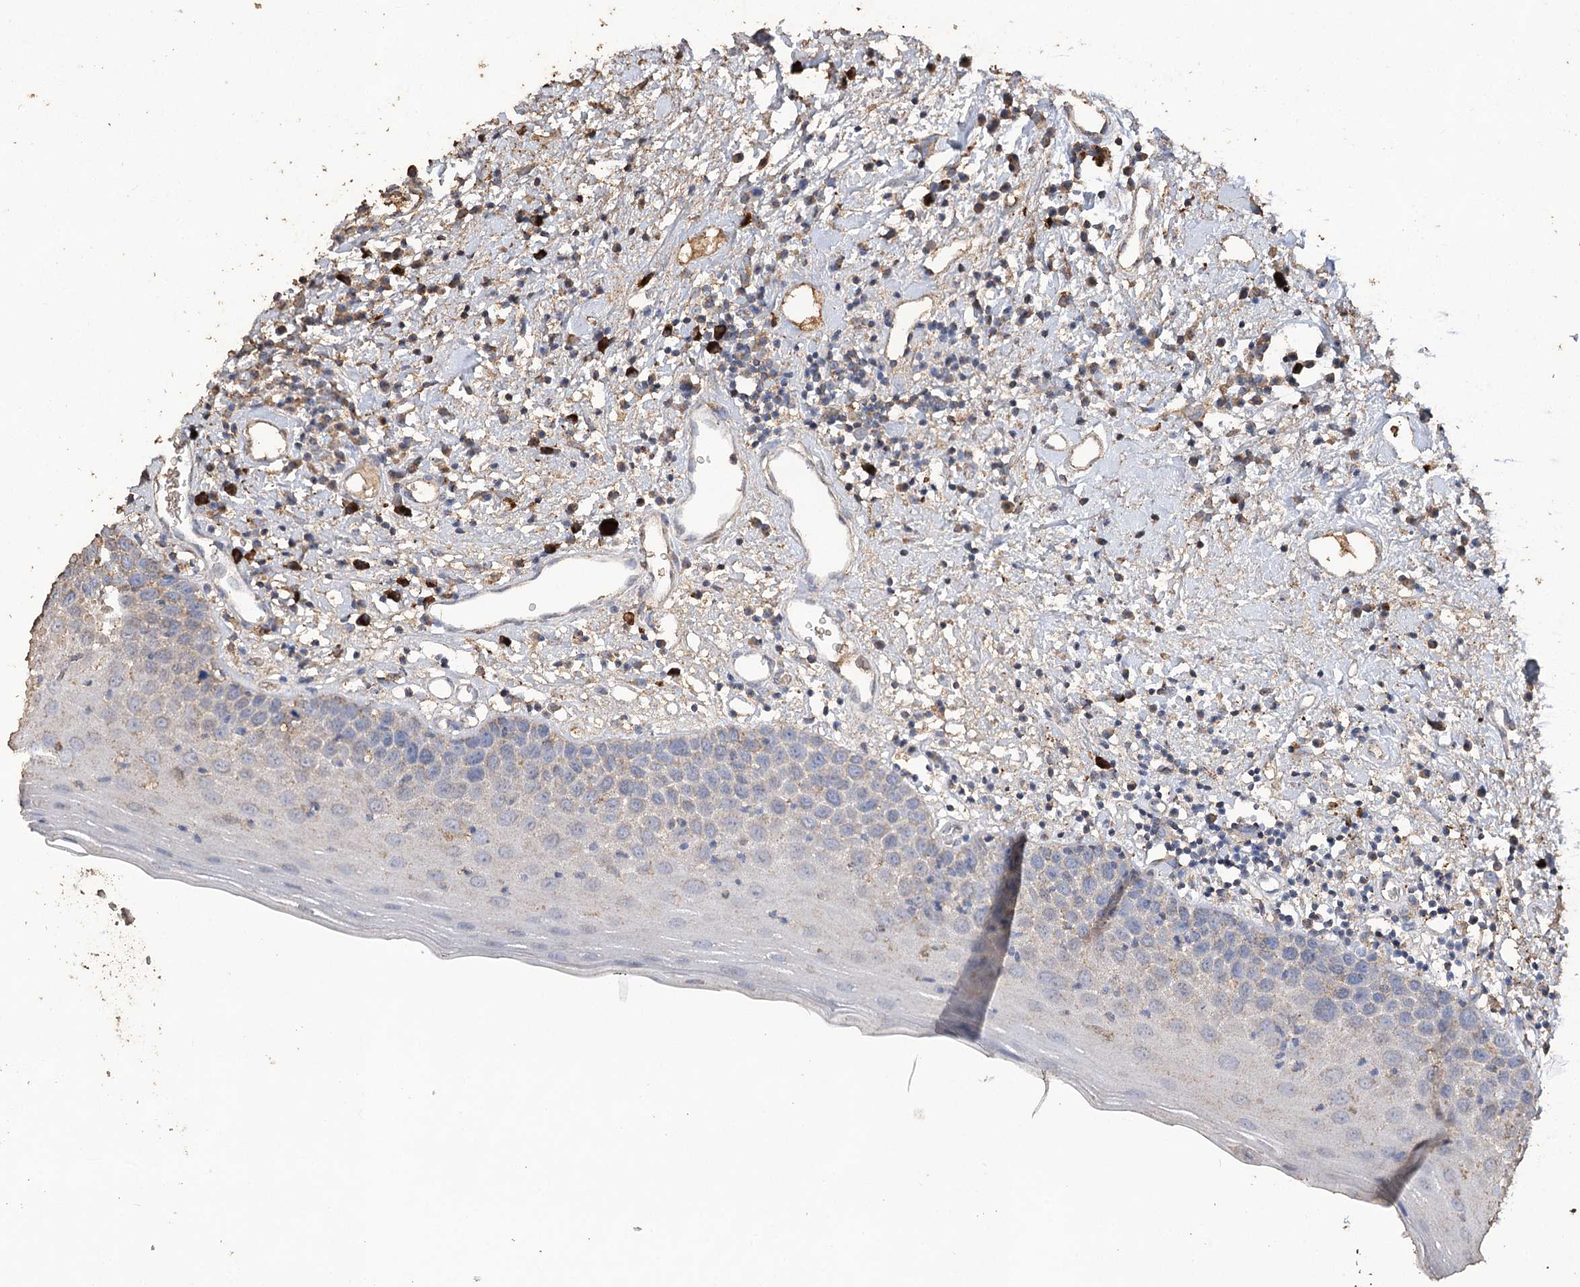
{"staining": {"intensity": "moderate", "quantity": "25%-75%", "location": "cytoplasmic/membranous"}, "tissue": "oral mucosa", "cell_type": "Squamous epithelial cells", "image_type": "normal", "snomed": [{"axis": "morphology", "description": "Normal tissue, NOS"}, {"axis": "topography", "description": "Oral tissue"}], "caption": "Protein positivity by immunohistochemistry exhibits moderate cytoplasmic/membranous staining in about 25%-75% of squamous epithelial cells in normal oral mucosa.", "gene": "IREB2", "patient": {"sex": "male", "age": 74}}